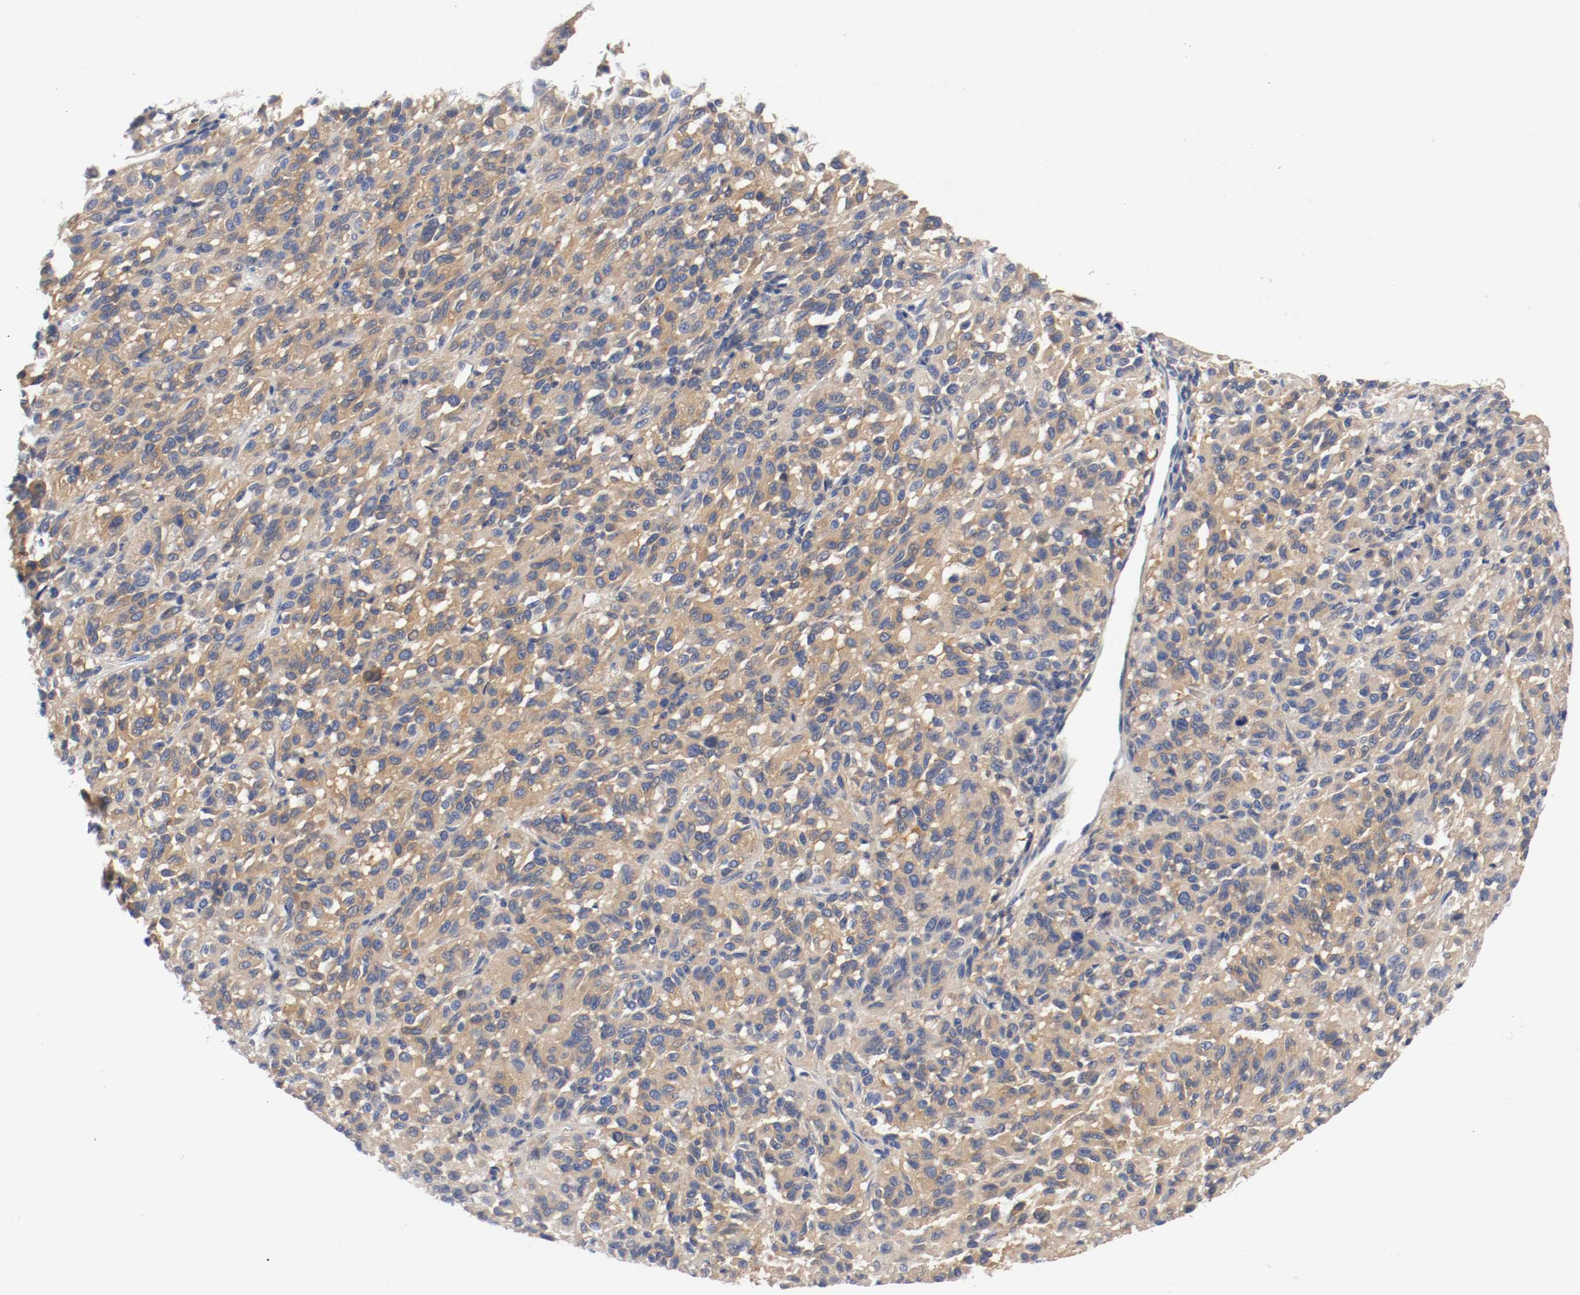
{"staining": {"intensity": "strong", "quantity": ">75%", "location": "cytoplasmic/membranous"}, "tissue": "melanoma", "cell_type": "Tumor cells", "image_type": "cancer", "snomed": [{"axis": "morphology", "description": "Malignant melanoma, Metastatic site"}, {"axis": "topography", "description": "Lung"}], "caption": "Protein expression by immunohistochemistry reveals strong cytoplasmic/membranous positivity in approximately >75% of tumor cells in malignant melanoma (metastatic site). (IHC, brightfield microscopy, high magnification).", "gene": "HGS", "patient": {"sex": "male", "age": 64}}